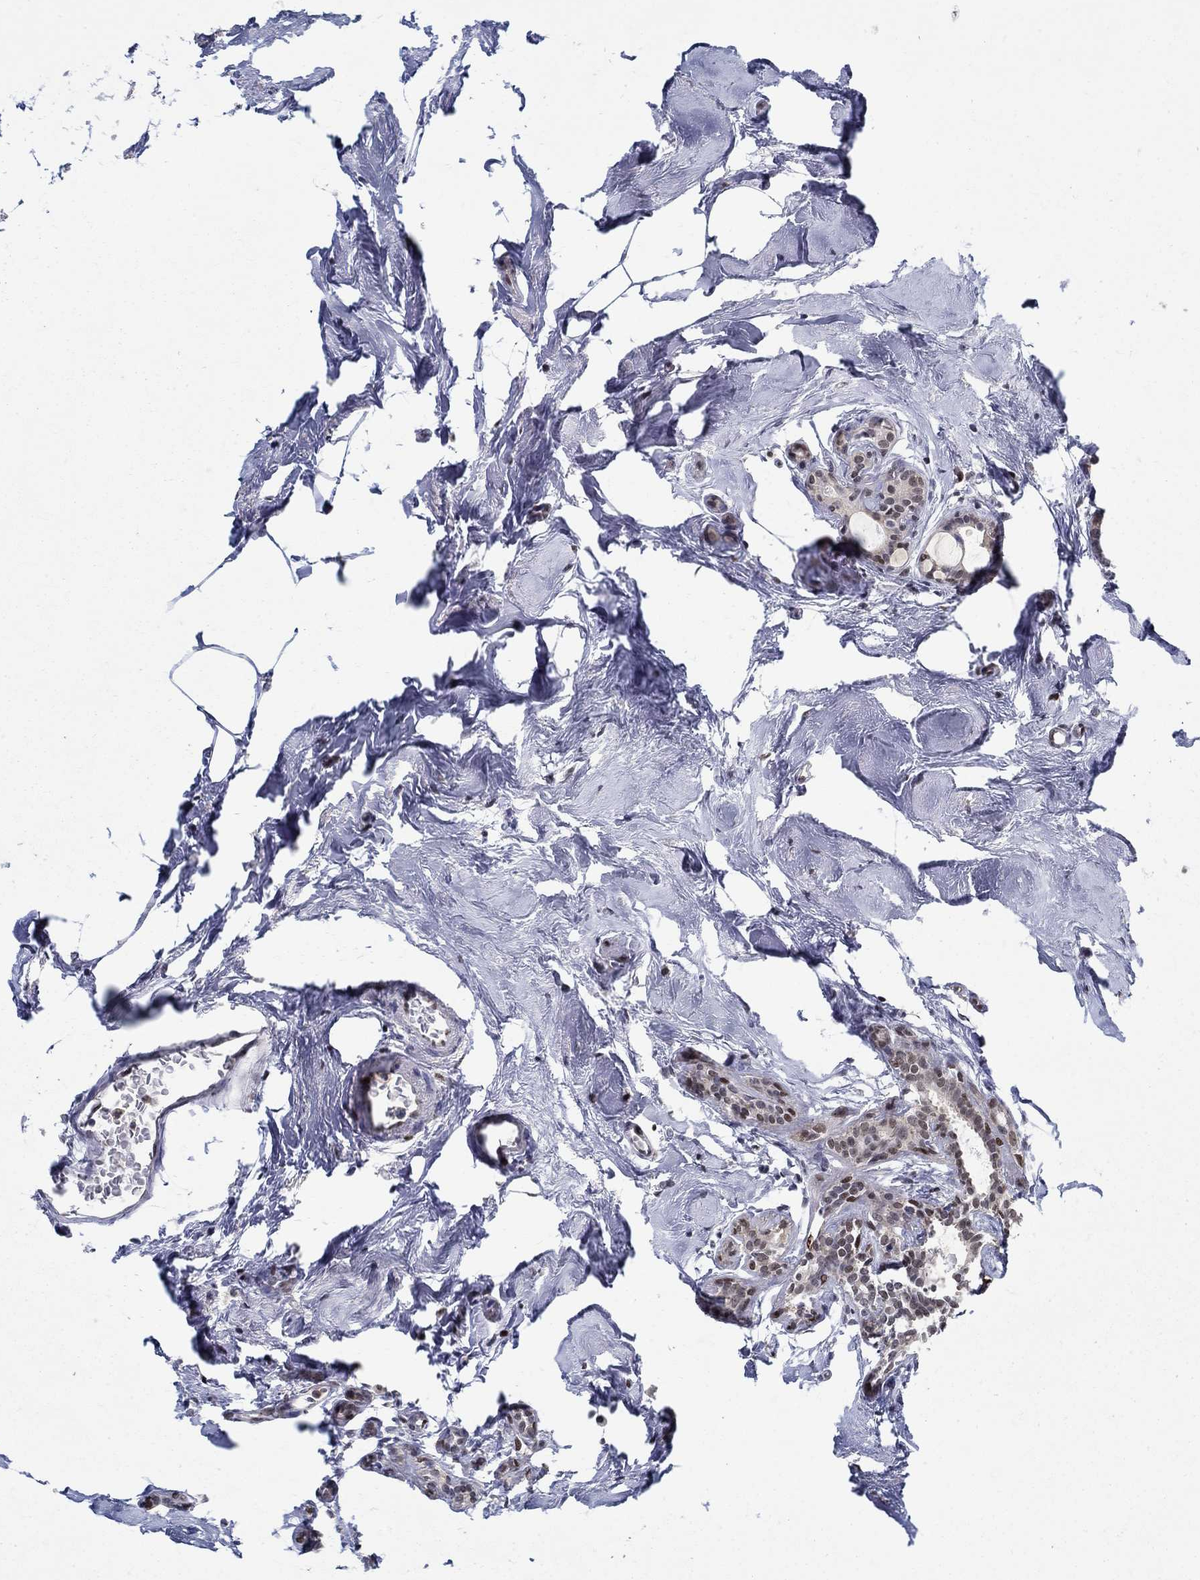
{"staining": {"intensity": "moderate", "quantity": "<25%", "location": "nuclear"}, "tissue": "breast cancer", "cell_type": "Tumor cells", "image_type": "cancer", "snomed": [{"axis": "morphology", "description": "Duct carcinoma"}, {"axis": "topography", "description": "Breast"}], "caption": "This micrograph reveals immunohistochemistry staining of breast cancer, with low moderate nuclear staining in approximately <25% of tumor cells.", "gene": "ZNF594", "patient": {"sex": "female", "age": 83}}